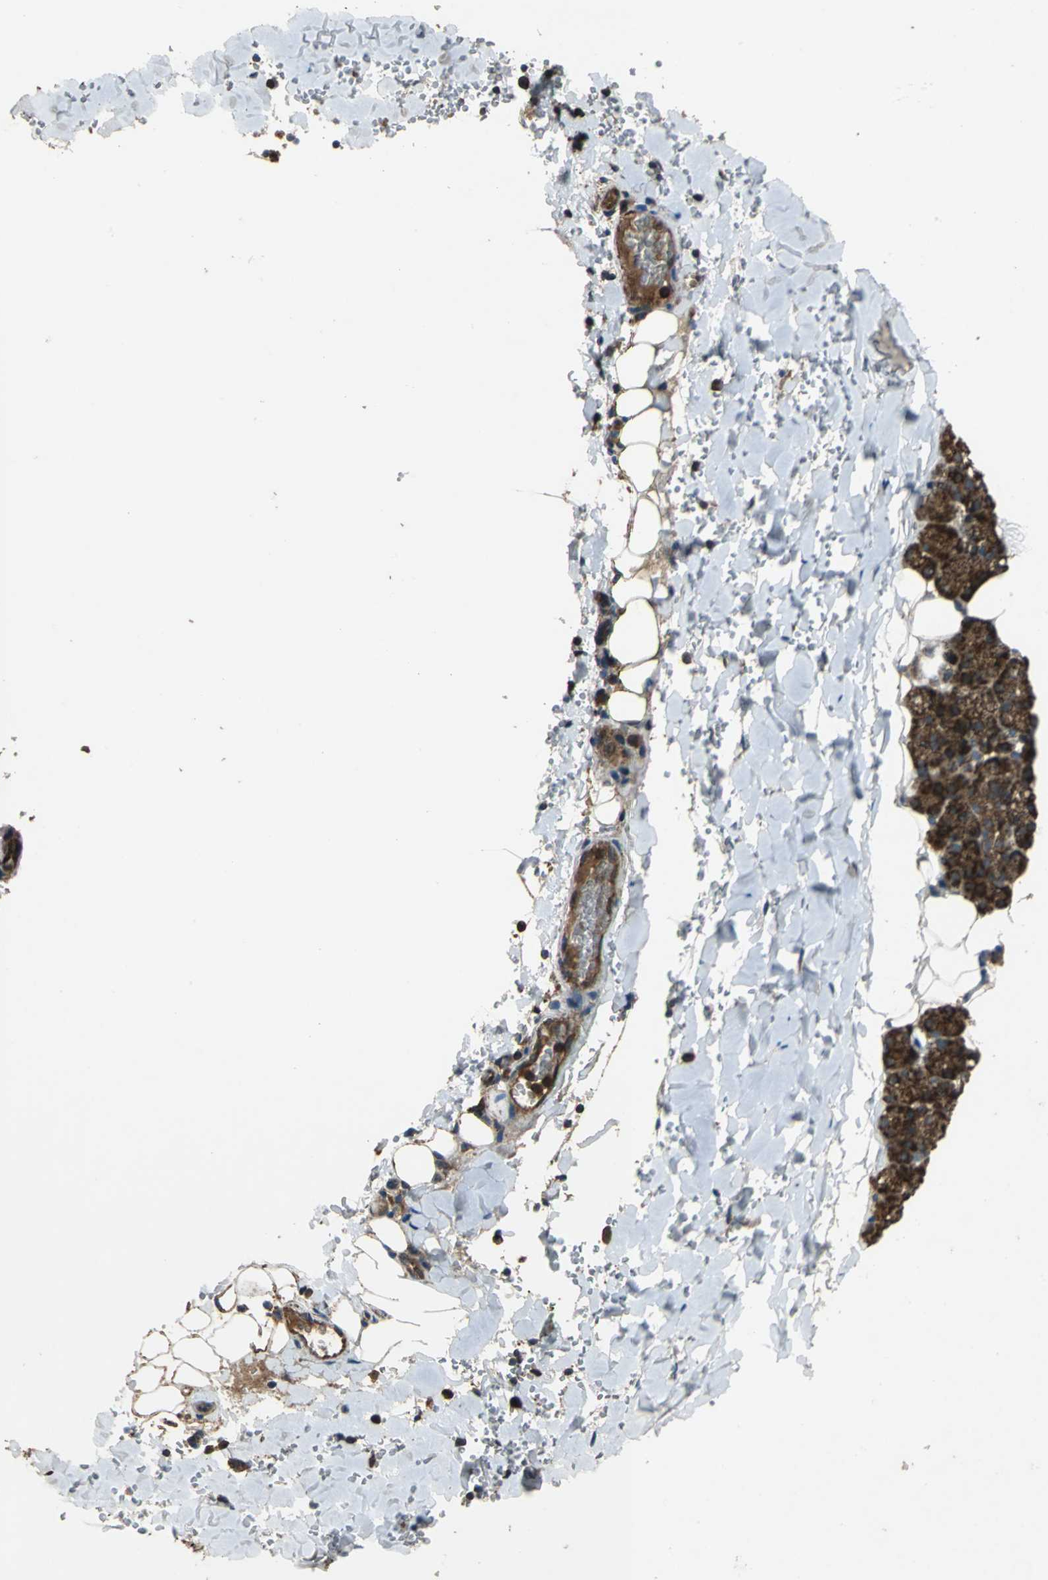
{"staining": {"intensity": "strong", "quantity": ">75%", "location": "cytoplasmic/membranous"}, "tissue": "salivary gland", "cell_type": "Glandular cells", "image_type": "normal", "snomed": [{"axis": "morphology", "description": "Normal tissue, NOS"}, {"axis": "topography", "description": "Lymph node"}, {"axis": "topography", "description": "Salivary gland"}], "caption": "Strong cytoplasmic/membranous expression is present in approximately >75% of glandular cells in unremarkable salivary gland. (Stains: DAB in brown, nuclei in blue, Microscopy: brightfield microscopy at high magnification).", "gene": "ZNF608", "patient": {"sex": "male", "age": 8}}